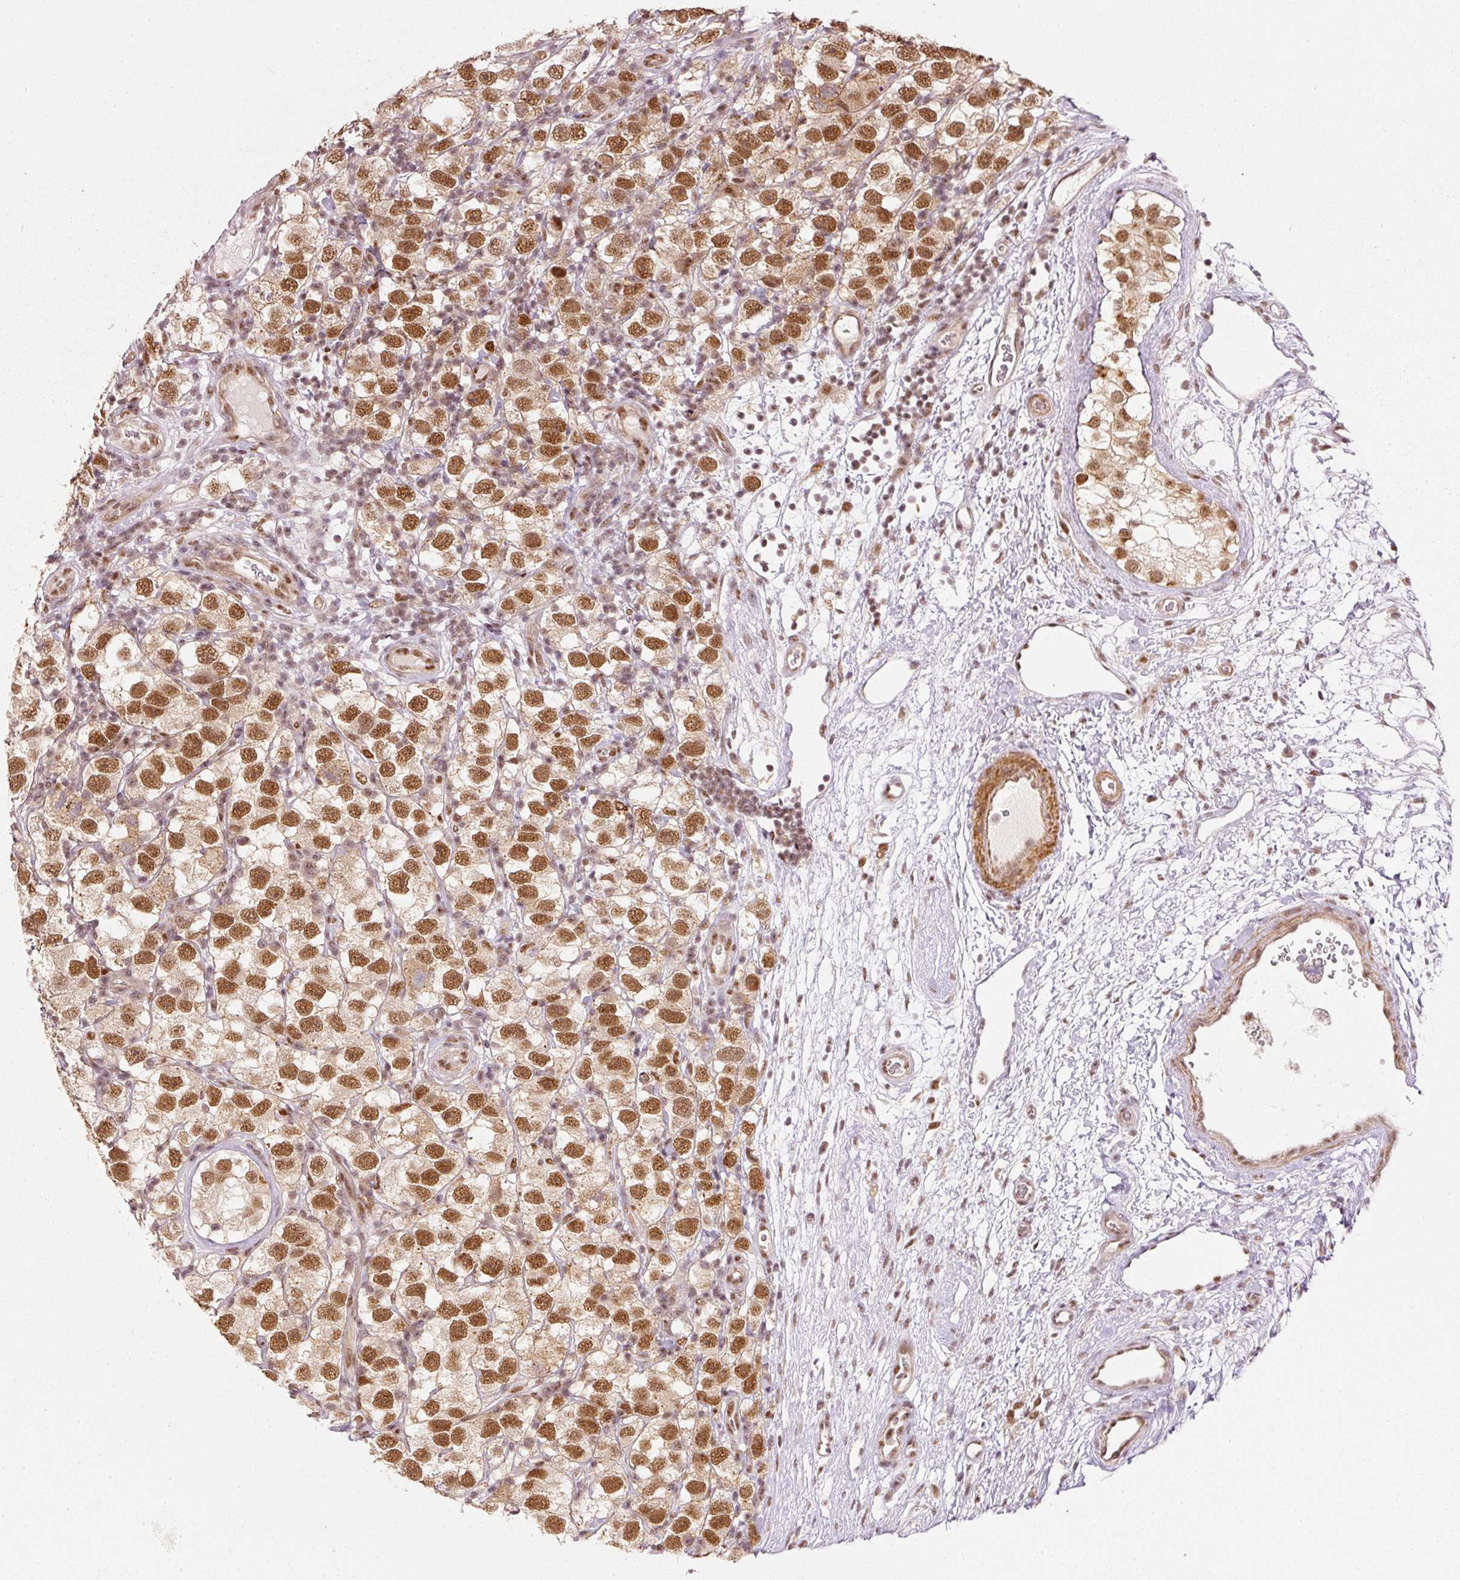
{"staining": {"intensity": "moderate", "quantity": ">75%", "location": "nuclear"}, "tissue": "testis cancer", "cell_type": "Tumor cells", "image_type": "cancer", "snomed": [{"axis": "morphology", "description": "Seminoma, NOS"}, {"axis": "topography", "description": "Testis"}], "caption": "A brown stain highlights moderate nuclear positivity of a protein in human testis seminoma tumor cells. (brown staining indicates protein expression, while blue staining denotes nuclei).", "gene": "THOC6", "patient": {"sex": "male", "age": 26}}